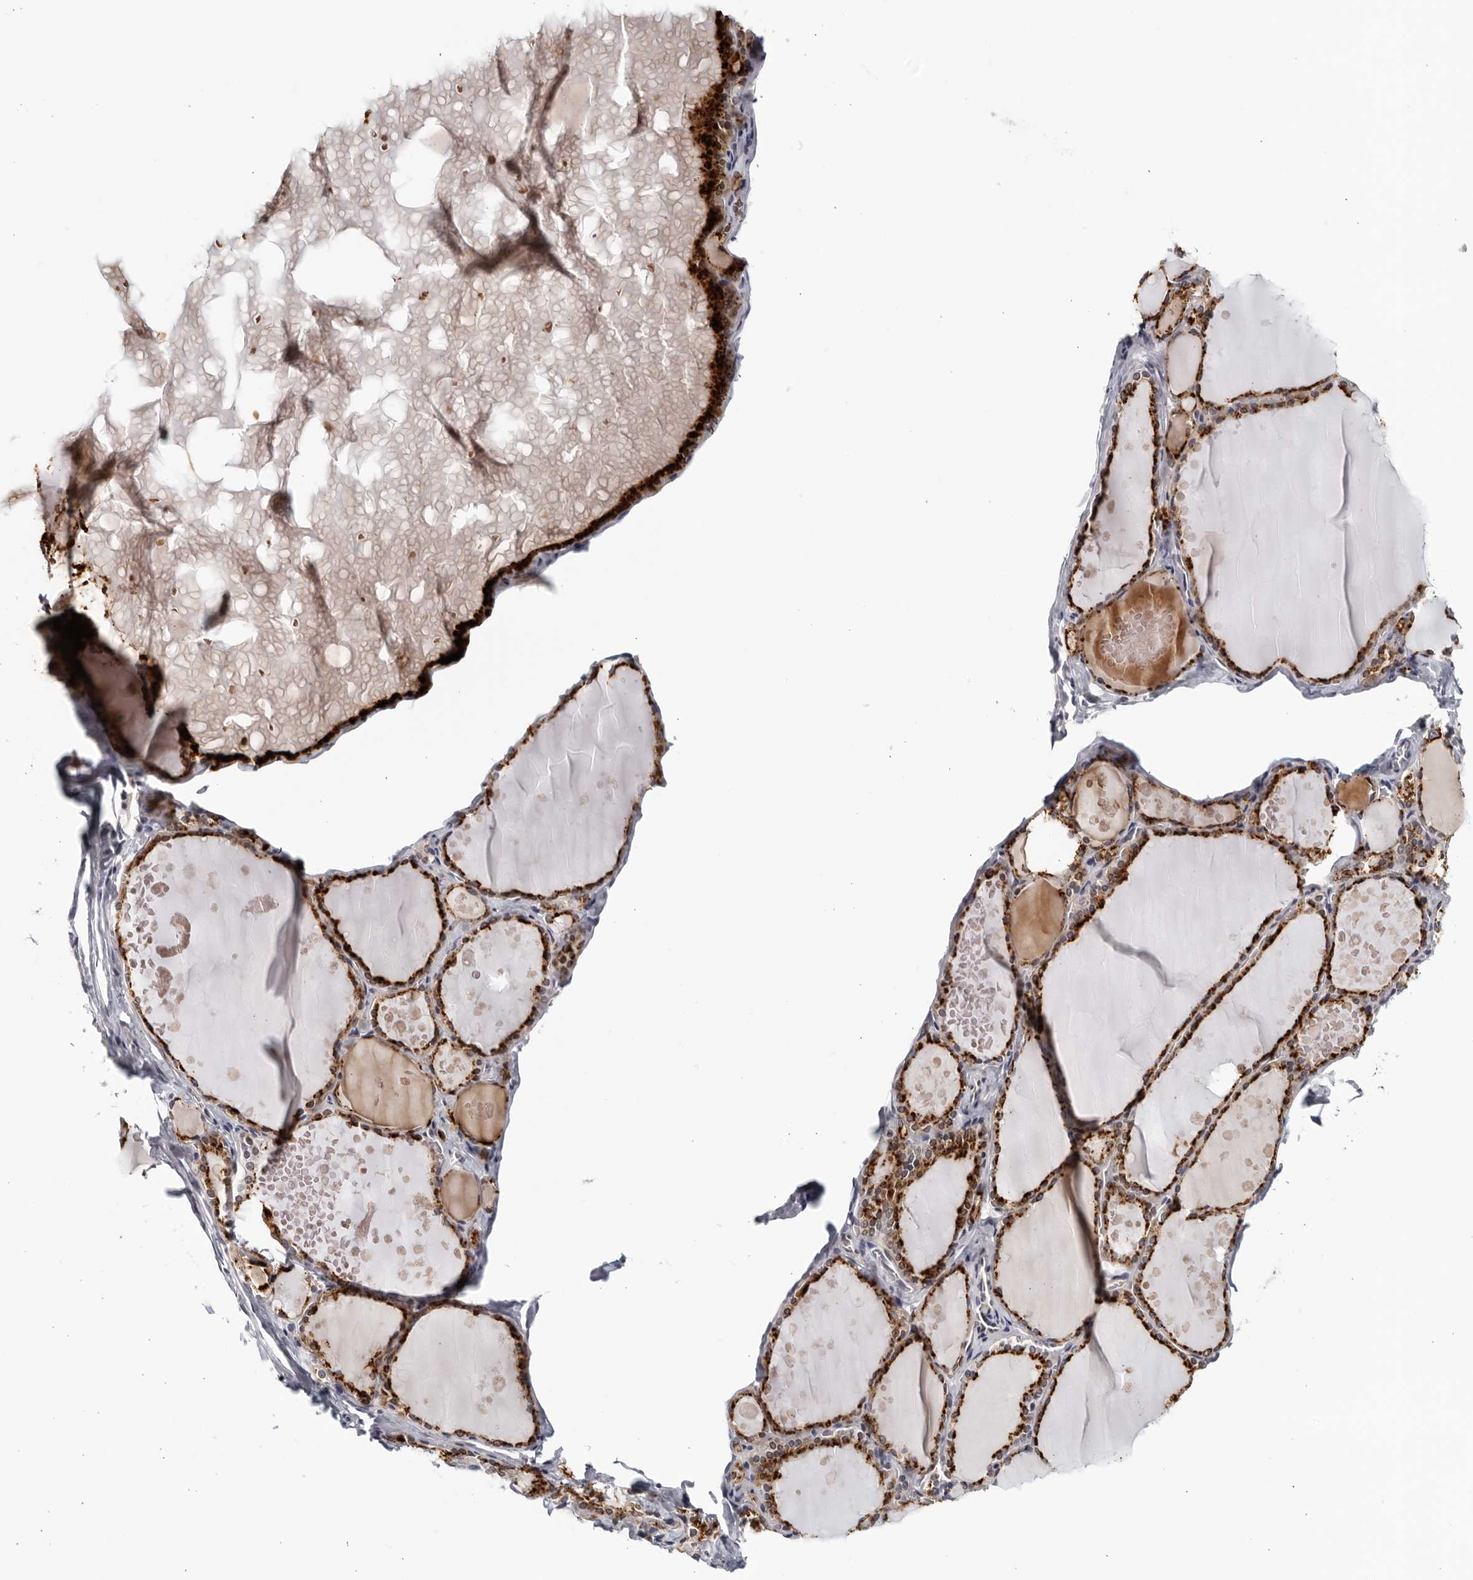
{"staining": {"intensity": "strong", "quantity": ">75%", "location": "cytoplasmic/membranous"}, "tissue": "thyroid gland", "cell_type": "Glandular cells", "image_type": "normal", "snomed": [{"axis": "morphology", "description": "Normal tissue, NOS"}, {"axis": "topography", "description": "Thyroid gland"}], "caption": "Immunohistochemistry (IHC) (DAB (3,3'-diaminobenzidine)) staining of benign human thyroid gland shows strong cytoplasmic/membranous protein positivity in approximately >75% of glandular cells. (brown staining indicates protein expression, while blue staining denotes nuclei).", "gene": "STRADB", "patient": {"sex": "male", "age": 56}}